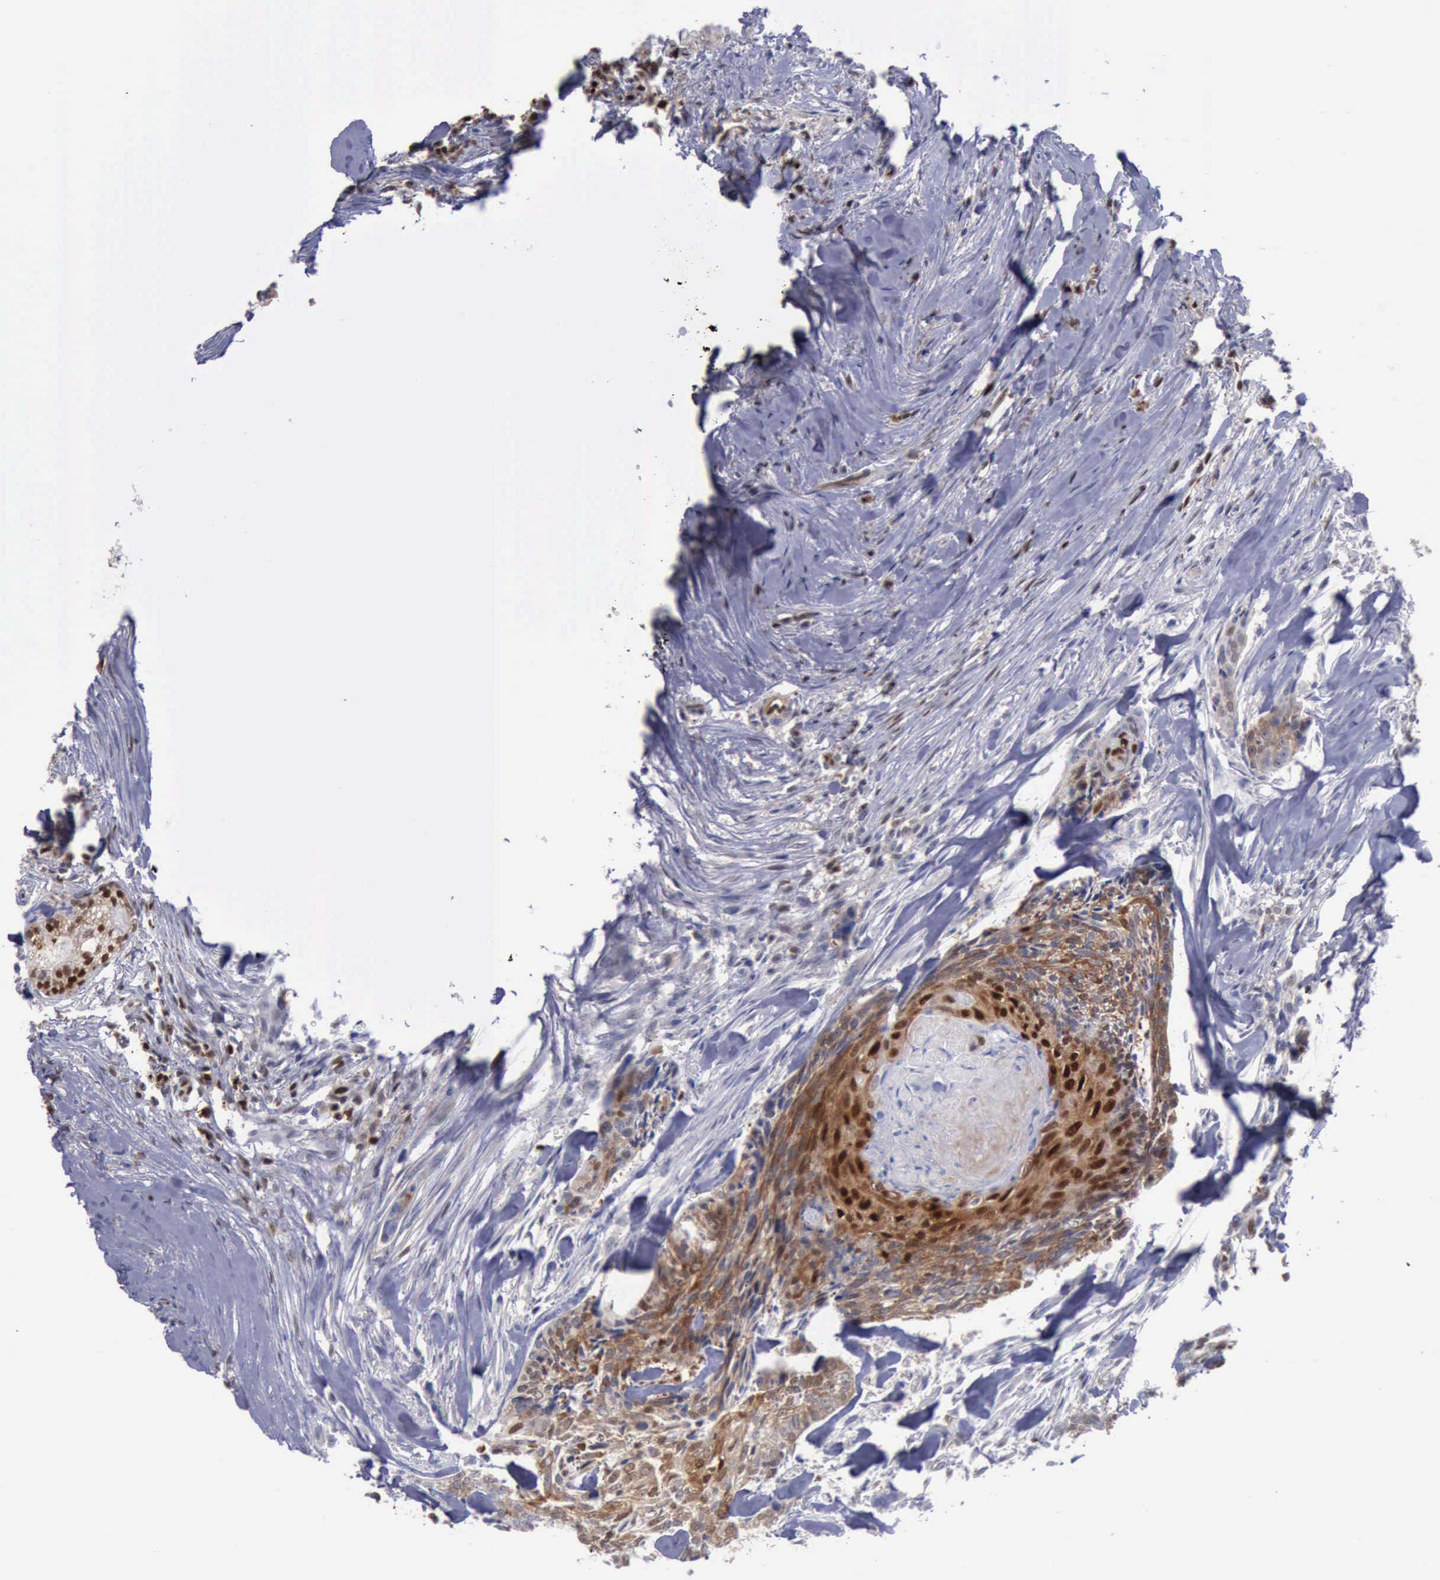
{"staining": {"intensity": "strong", "quantity": ">75%", "location": "cytoplasmic/membranous,nuclear"}, "tissue": "head and neck cancer", "cell_type": "Tumor cells", "image_type": "cancer", "snomed": [{"axis": "morphology", "description": "Squamous cell carcinoma, NOS"}, {"axis": "topography", "description": "Salivary gland"}, {"axis": "topography", "description": "Head-Neck"}], "caption": "IHC staining of head and neck cancer (squamous cell carcinoma), which demonstrates high levels of strong cytoplasmic/membranous and nuclear positivity in about >75% of tumor cells indicating strong cytoplasmic/membranous and nuclear protein expression. The staining was performed using DAB (3,3'-diaminobenzidine) (brown) for protein detection and nuclei were counterstained in hematoxylin (blue).", "gene": "PDCD4", "patient": {"sex": "male", "age": 70}}